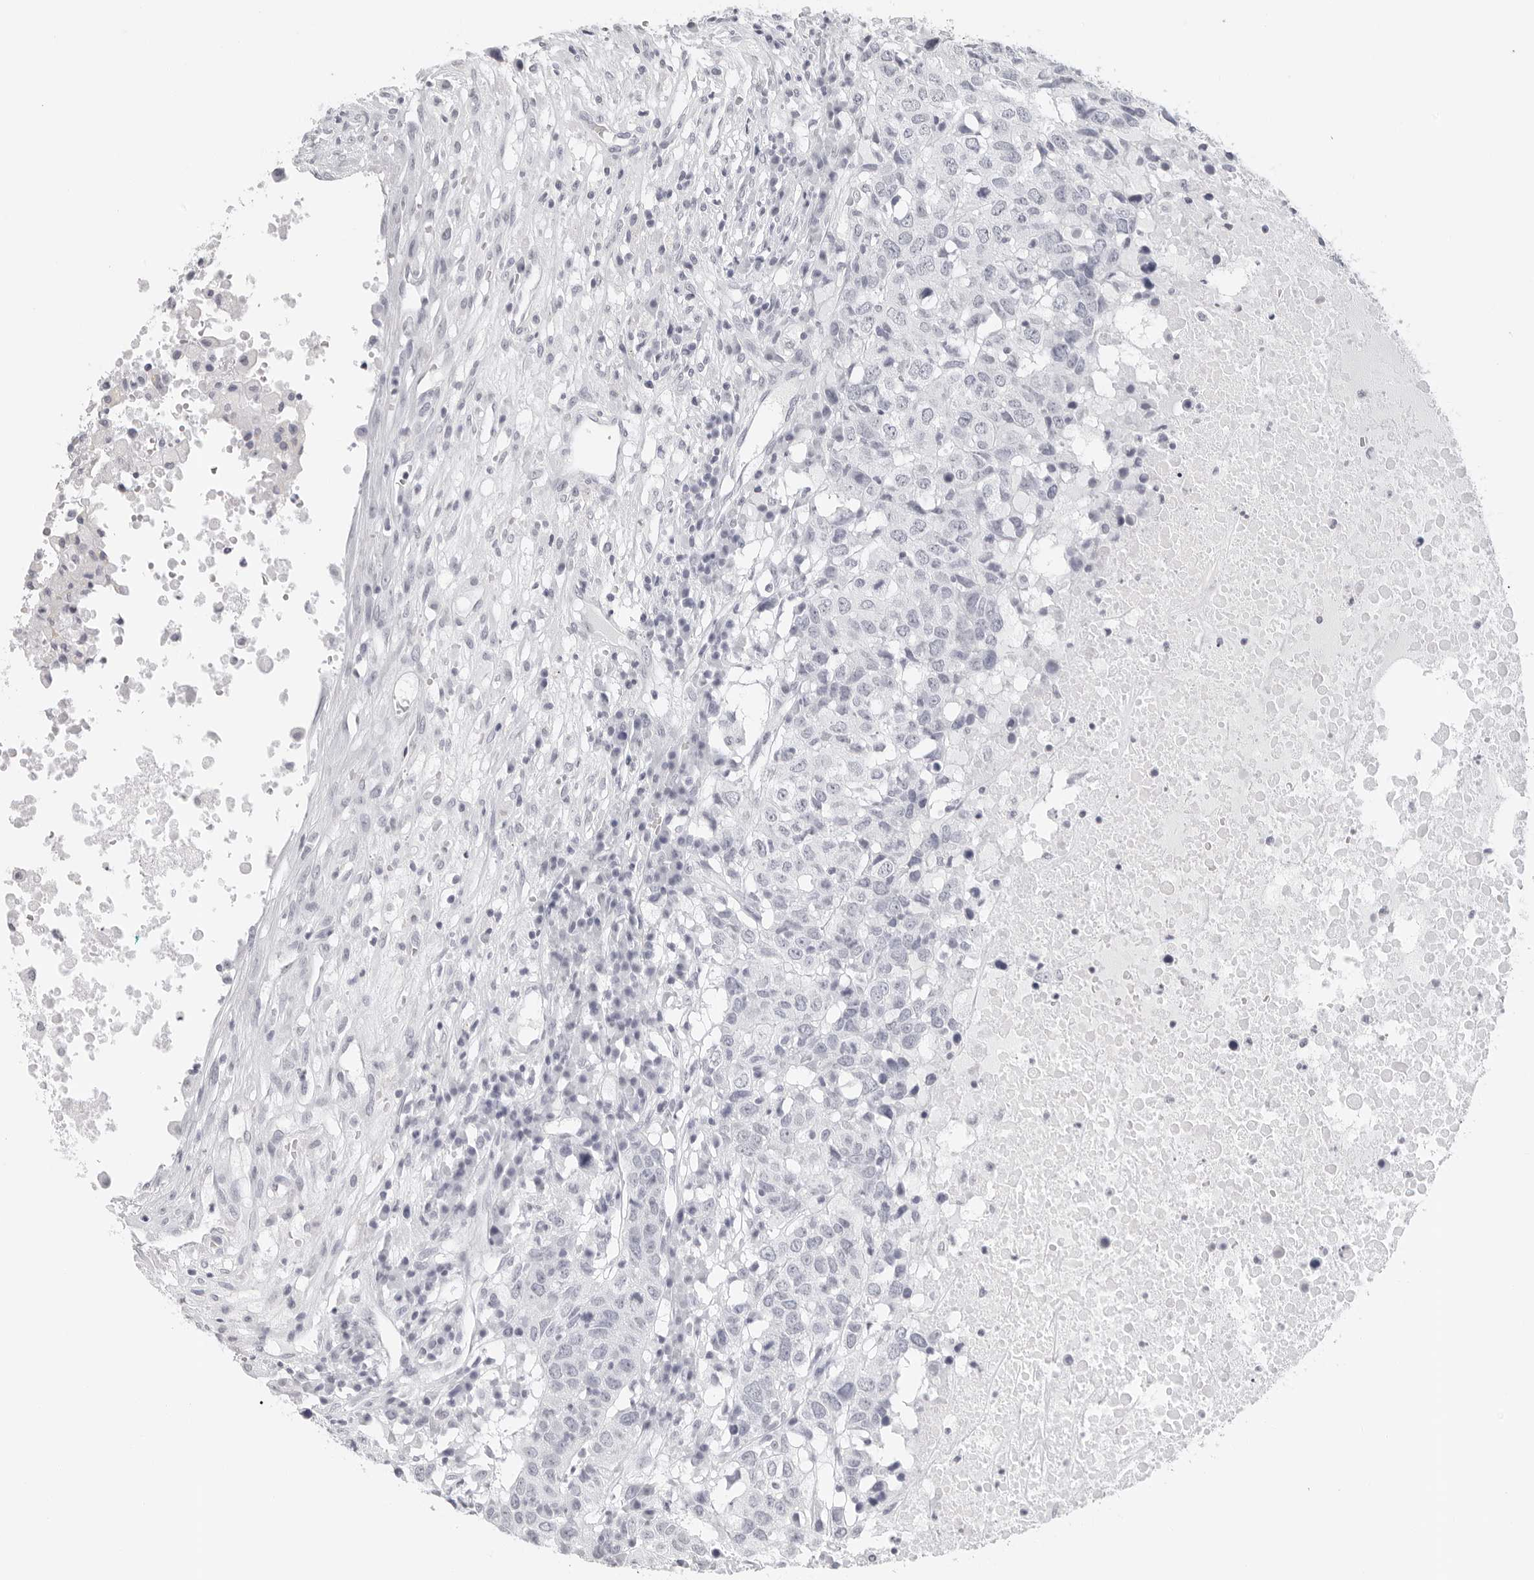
{"staining": {"intensity": "negative", "quantity": "none", "location": "none"}, "tissue": "head and neck cancer", "cell_type": "Tumor cells", "image_type": "cancer", "snomed": [{"axis": "morphology", "description": "Squamous cell carcinoma, NOS"}, {"axis": "topography", "description": "Head-Neck"}], "caption": "Squamous cell carcinoma (head and neck) was stained to show a protein in brown. There is no significant expression in tumor cells.", "gene": "AGMAT", "patient": {"sex": "male", "age": 66}}